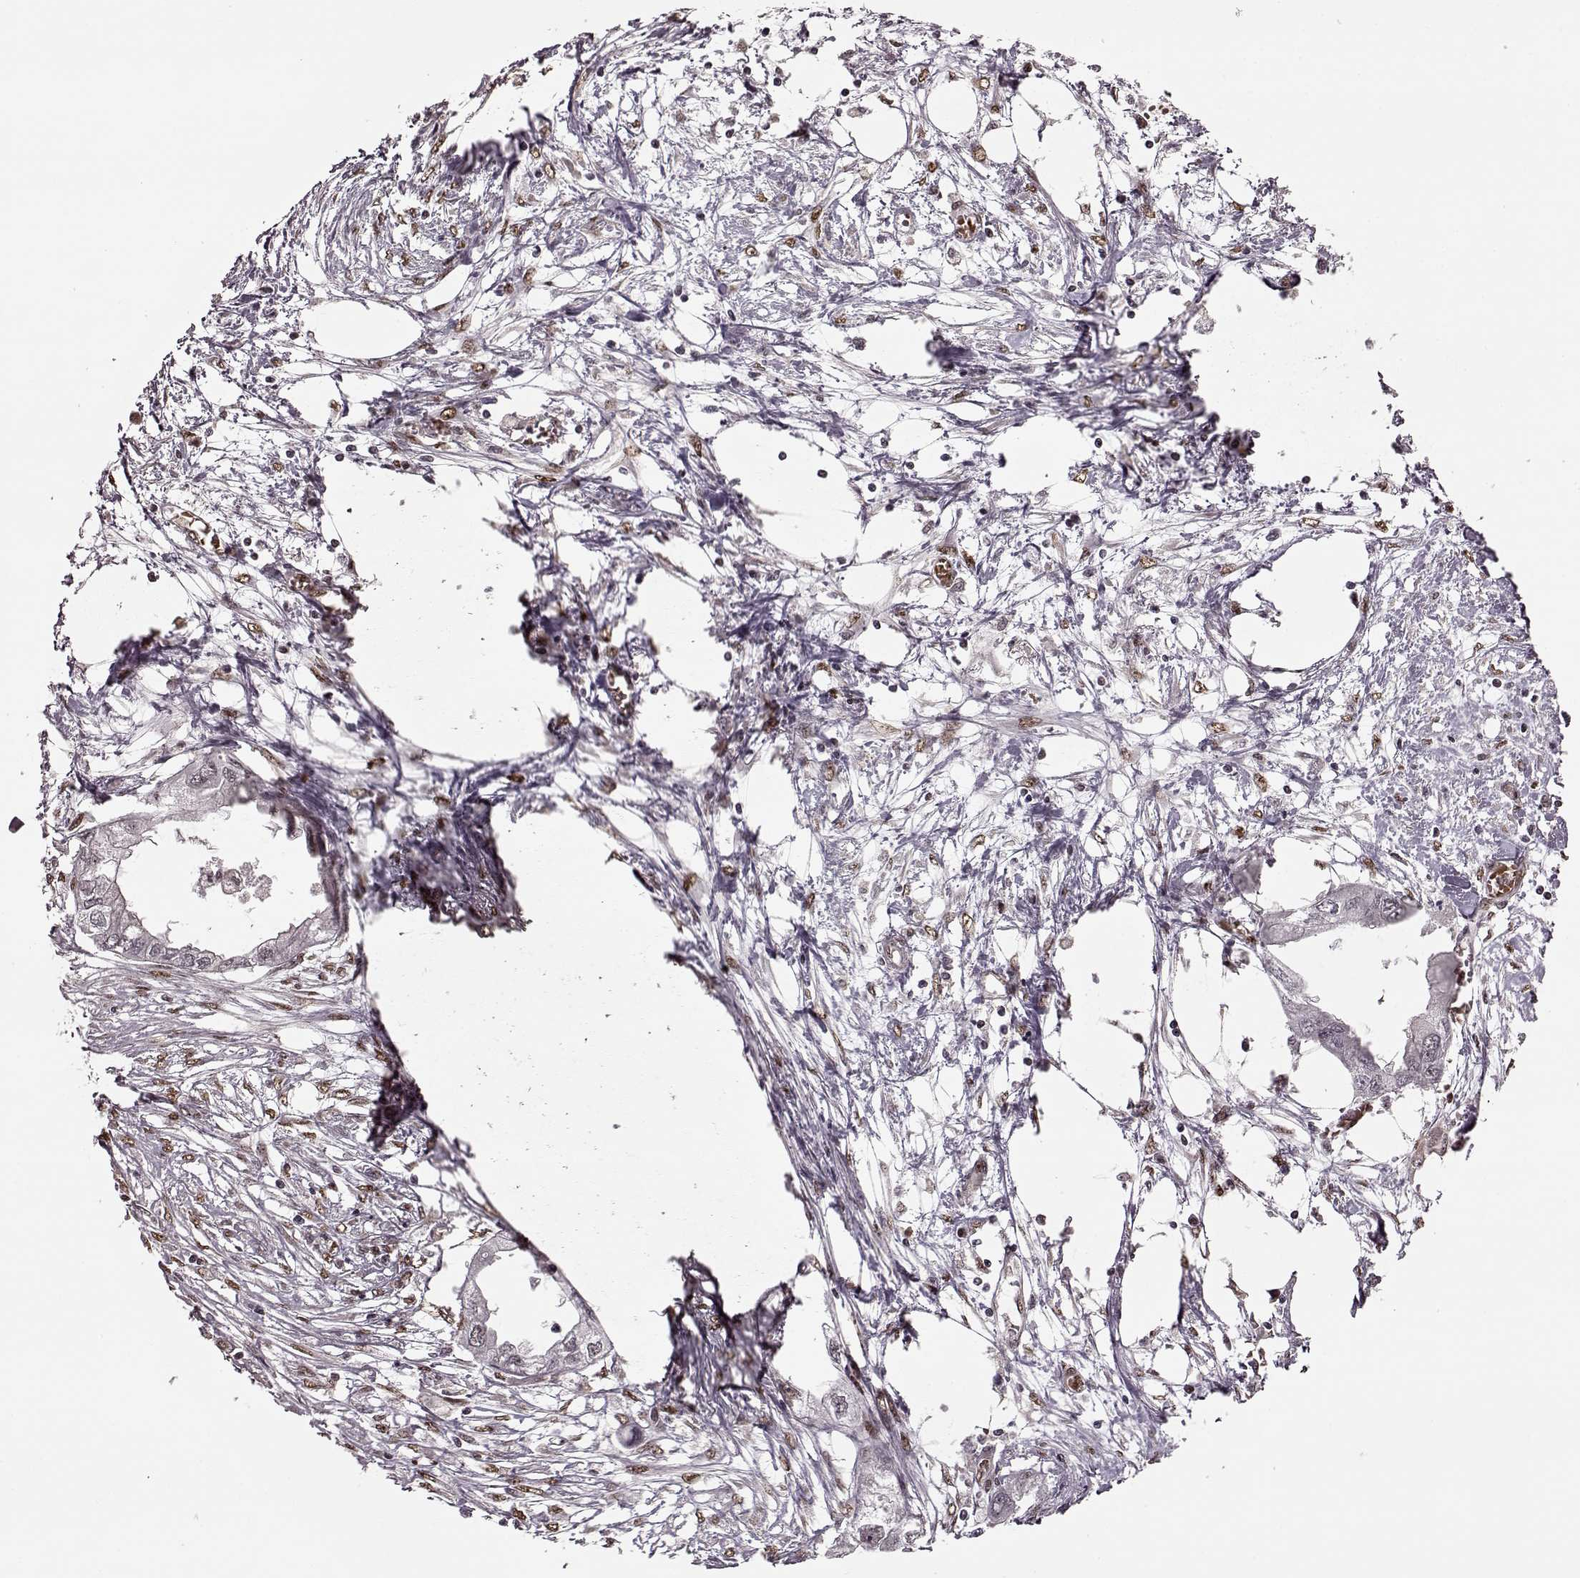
{"staining": {"intensity": "negative", "quantity": "none", "location": "none"}, "tissue": "endometrial cancer", "cell_type": "Tumor cells", "image_type": "cancer", "snomed": [{"axis": "morphology", "description": "Adenocarcinoma, NOS"}, {"axis": "morphology", "description": "Adenocarcinoma, metastatic, NOS"}, {"axis": "topography", "description": "Adipose tissue"}, {"axis": "topography", "description": "Endometrium"}], "caption": "Protein analysis of endometrial cancer reveals no significant positivity in tumor cells. (Immunohistochemistry, brightfield microscopy, high magnification).", "gene": "FTO", "patient": {"sex": "female", "age": 67}}